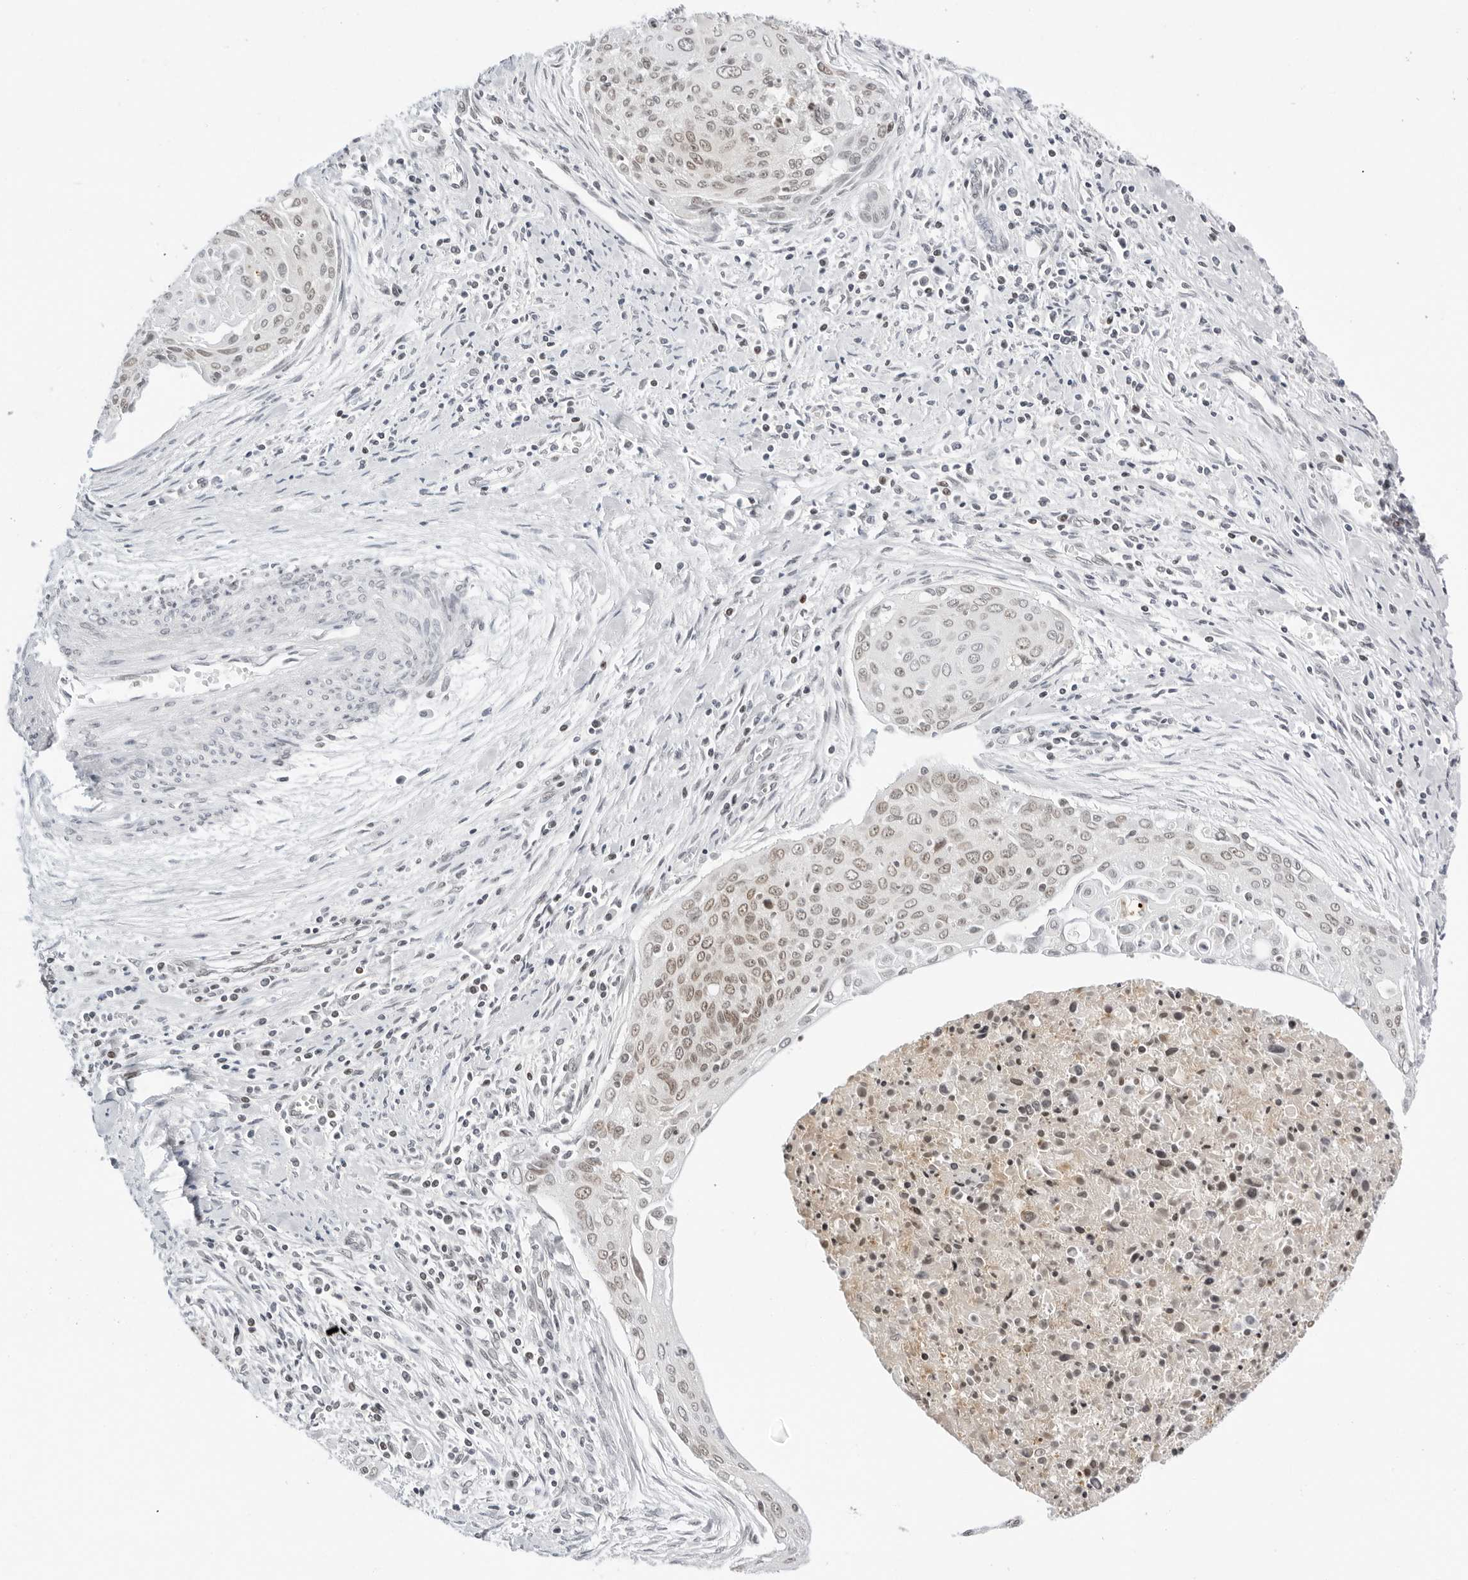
{"staining": {"intensity": "moderate", "quantity": "<25%", "location": "nuclear"}, "tissue": "cervical cancer", "cell_type": "Tumor cells", "image_type": "cancer", "snomed": [{"axis": "morphology", "description": "Squamous cell carcinoma, NOS"}, {"axis": "topography", "description": "Cervix"}], "caption": "Tumor cells reveal low levels of moderate nuclear staining in approximately <25% of cells in human cervical cancer. Nuclei are stained in blue.", "gene": "MSH6", "patient": {"sex": "female", "age": 55}}